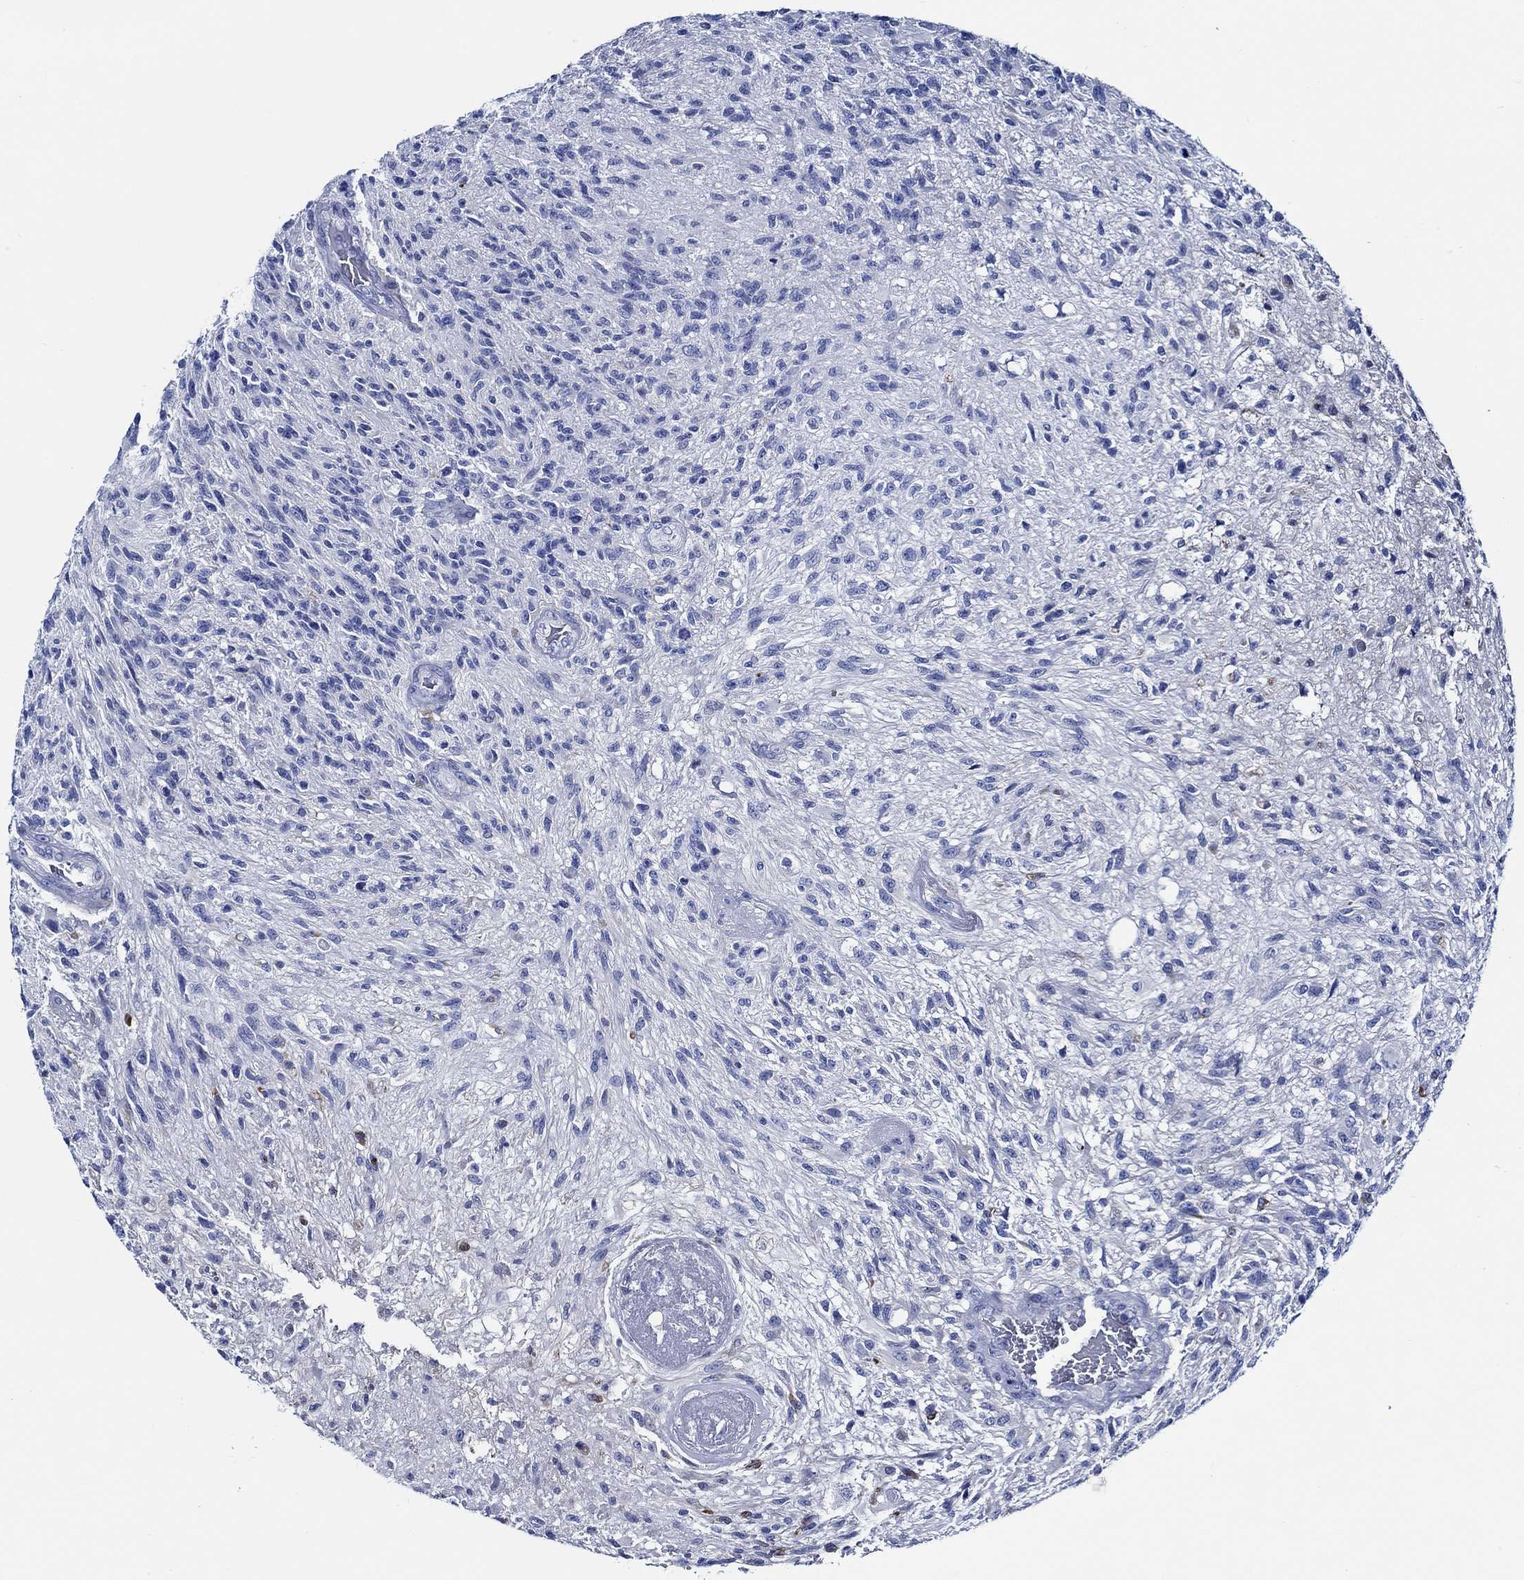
{"staining": {"intensity": "negative", "quantity": "none", "location": "none"}, "tissue": "glioma", "cell_type": "Tumor cells", "image_type": "cancer", "snomed": [{"axis": "morphology", "description": "Glioma, malignant, High grade"}, {"axis": "topography", "description": "Brain"}], "caption": "Protein analysis of malignant glioma (high-grade) demonstrates no significant staining in tumor cells.", "gene": "WDR62", "patient": {"sex": "male", "age": 56}}